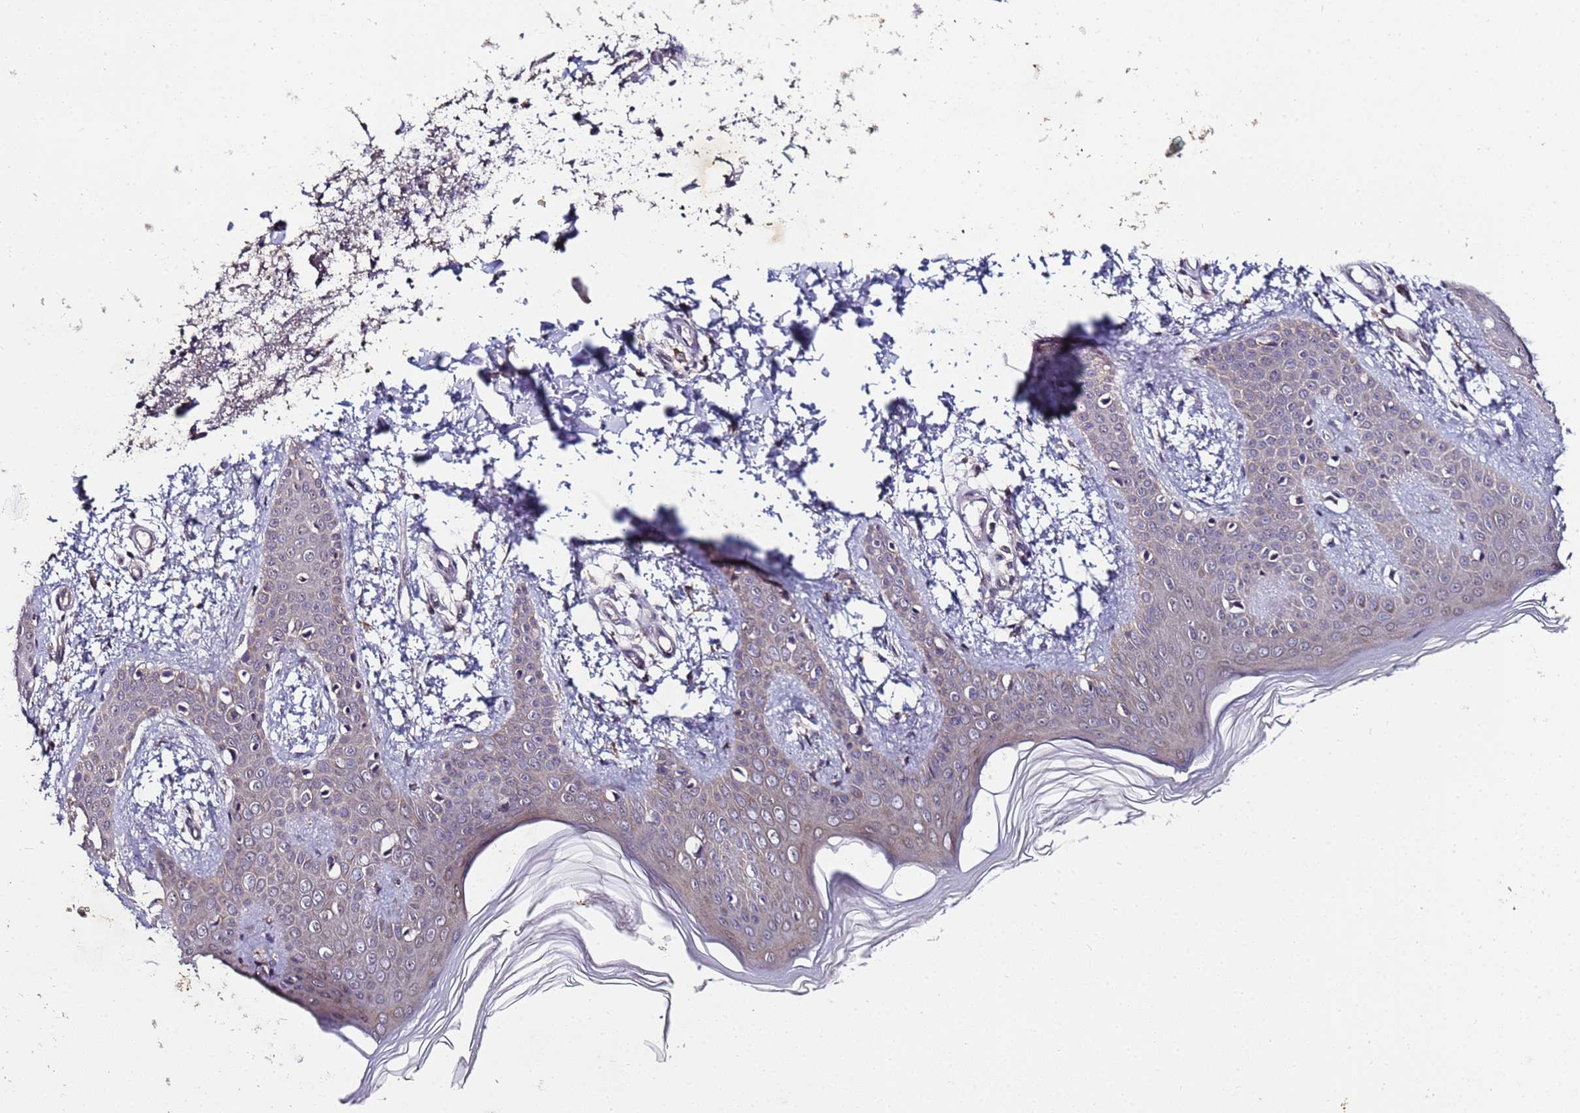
{"staining": {"intensity": "negative", "quantity": "none", "location": "none"}, "tissue": "skin", "cell_type": "Fibroblasts", "image_type": "normal", "snomed": [{"axis": "morphology", "description": "Normal tissue, NOS"}, {"axis": "topography", "description": "Skin"}], "caption": "This image is of unremarkable skin stained with IHC to label a protein in brown with the nuclei are counter-stained blue. There is no positivity in fibroblasts. Brightfield microscopy of immunohistochemistry stained with DAB (3,3'-diaminobenzidine) (brown) and hematoxylin (blue), captured at high magnification.", "gene": "ANKRD17", "patient": {"sex": "male", "age": 36}}